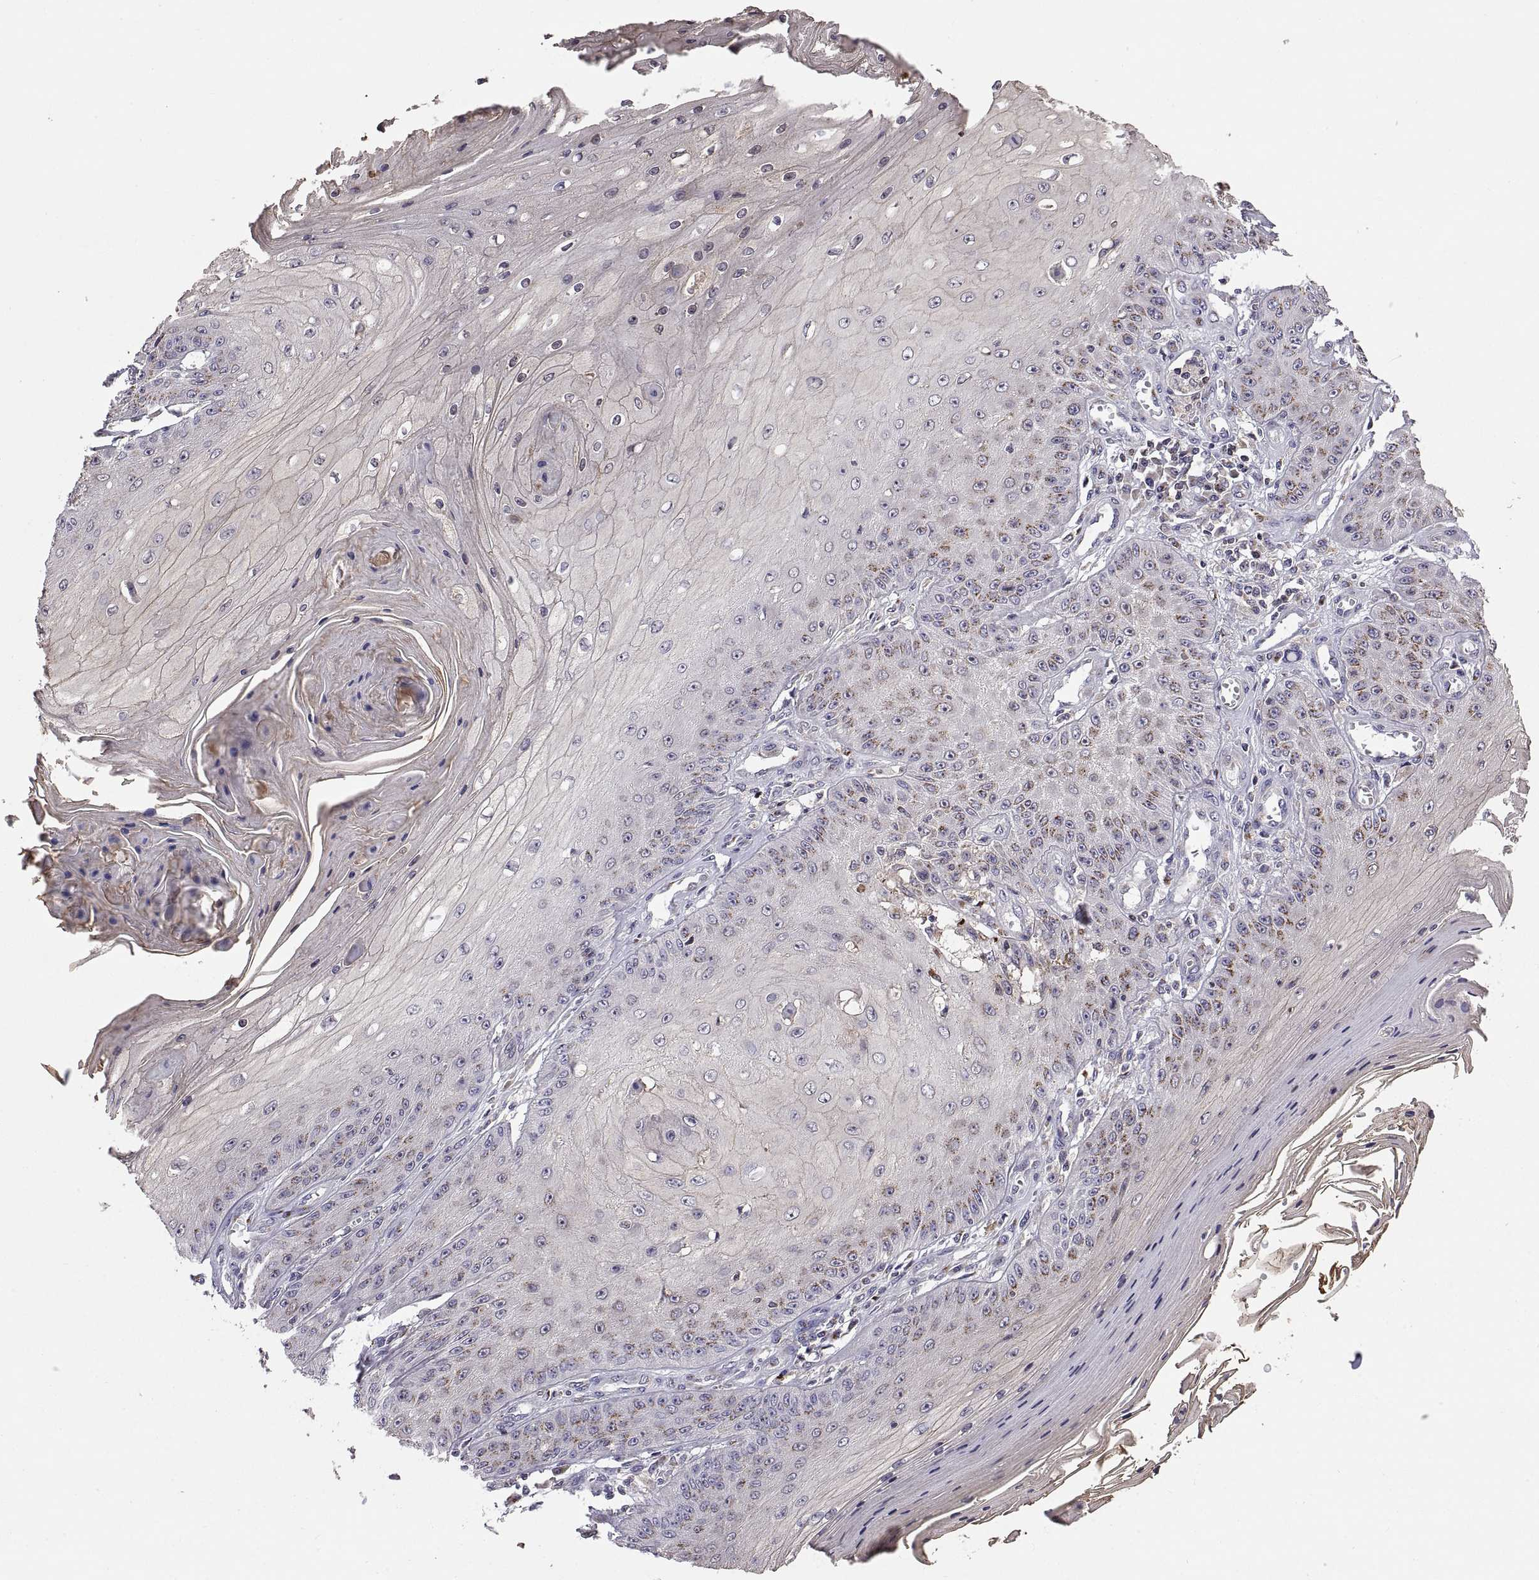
{"staining": {"intensity": "moderate", "quantity": "<25%", "location": "cytoplasmic/membranous"}, "tissue": "skin cancer", "cell_type": "Tumor cells", "image_type": "cancer", "snomed": [{"axis": "morphology", "description": "Squamous cell carcinoma, NOS"}, {"axis": "topography", "description": "Skin"}], "caption": "This histopathology image exhibits skin cancer (squamous cell carcinoma) stained with immunohistochemistry to label a protein in brown. The cytoplasmic/membranous of tumor cells show moderate positivity for the protein. Nuclei are counter-stained blue.", "gene": "ACAP1", "patient": {"sex": "male", "age": 70}}